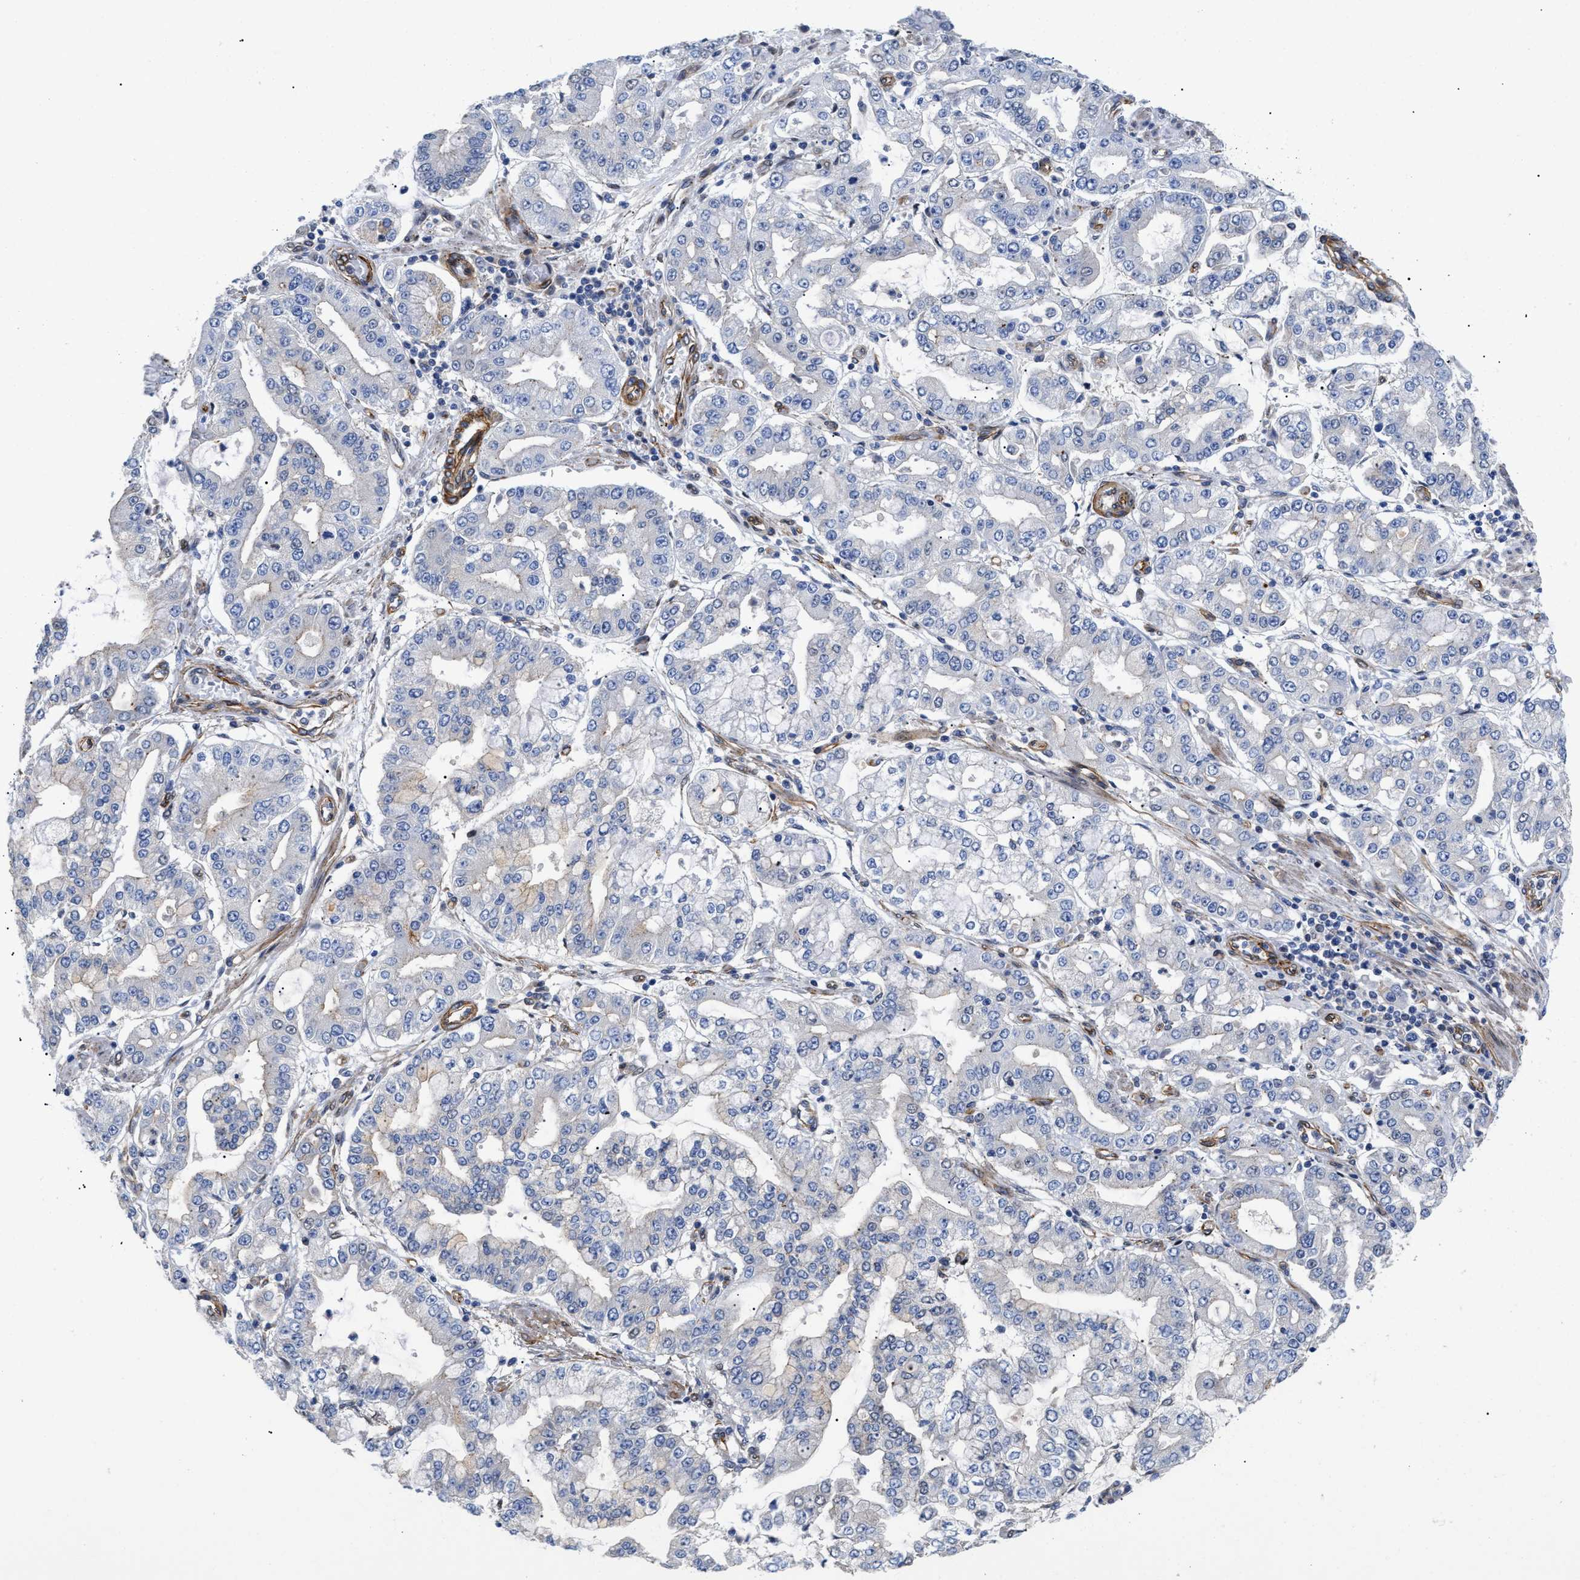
{"staining": {"intensity": "negative", "quantity": "none", "location": "none"}, "tissue": "stomach cancer", "cell_type": "Tumor cells", "image_type": "cancer", "snomed": [{"axis": "morphology", "description": "Adenocarcinoma, NOS"}, {"axis": "topography", "description": "Stomach"}], "caption": "High power microscopy histopathology image of an immunohistochemistry micrograph of adenocarcinoma (stomach), revealing no significant expression in tumor cells.", "gene": "SFXN5", "patient": {"sex": "male", "age": 76}}